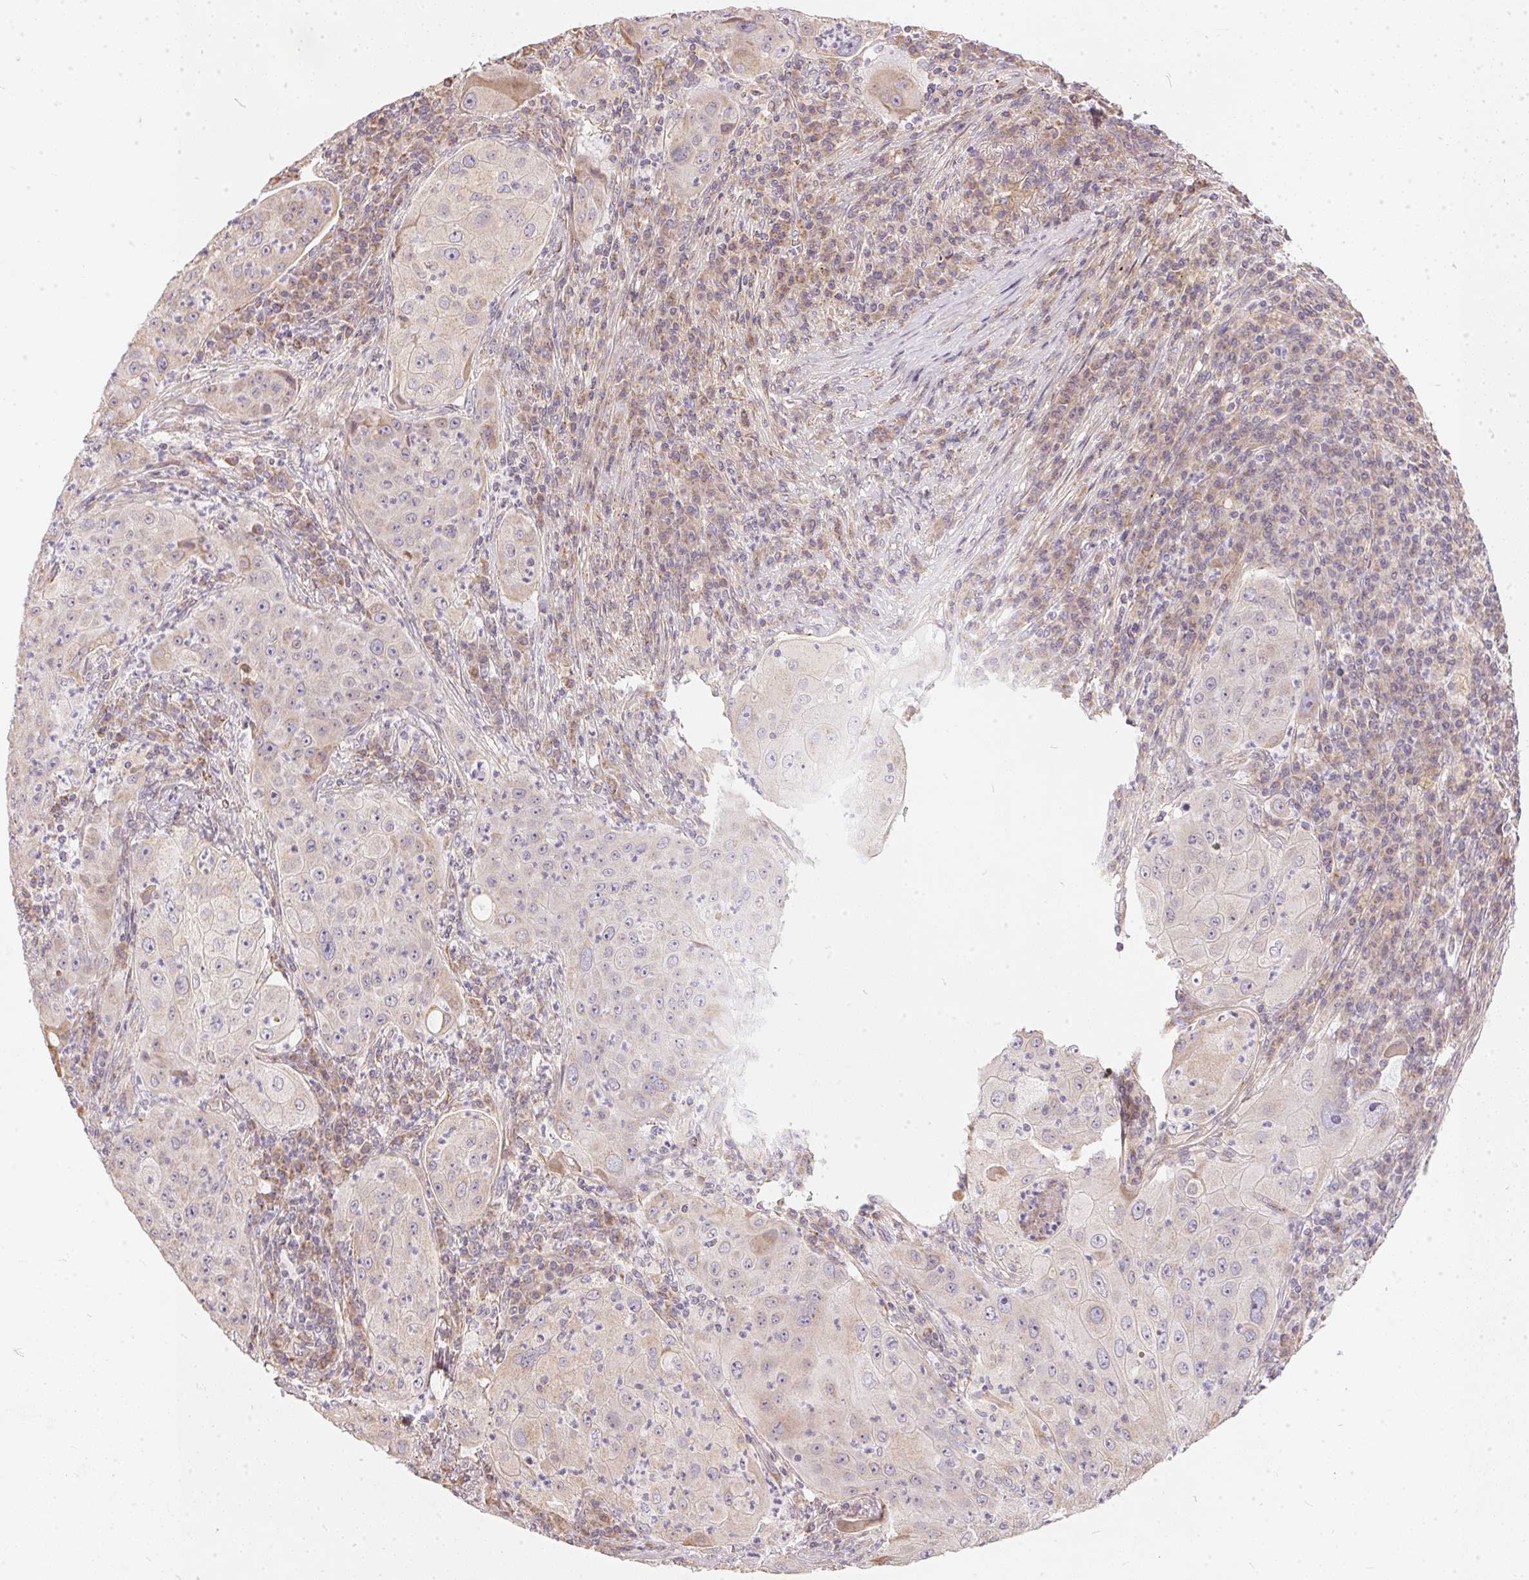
{"staining": {"intensity": "negative", "quantity": "none", "location": "none"}, "tissue": "lung cancer", "cell_type": "Tumor cells", "image_type": "cancer", "snomed": [{"axis": "morphology", "description": "Squamous cell carcinoma, NOS"}, {"axis": "topography", "description": "Lung"}], "caption": "IHC micrograph of neoplastic tissue: human lung squamous cell carcinoma stained with DAB (3,3'-diaminobenzidine) exhibits no significant protein staining in tumor cells.", "gene": "VWA5B2", "patient": {"sex": "female", "age": 59}}